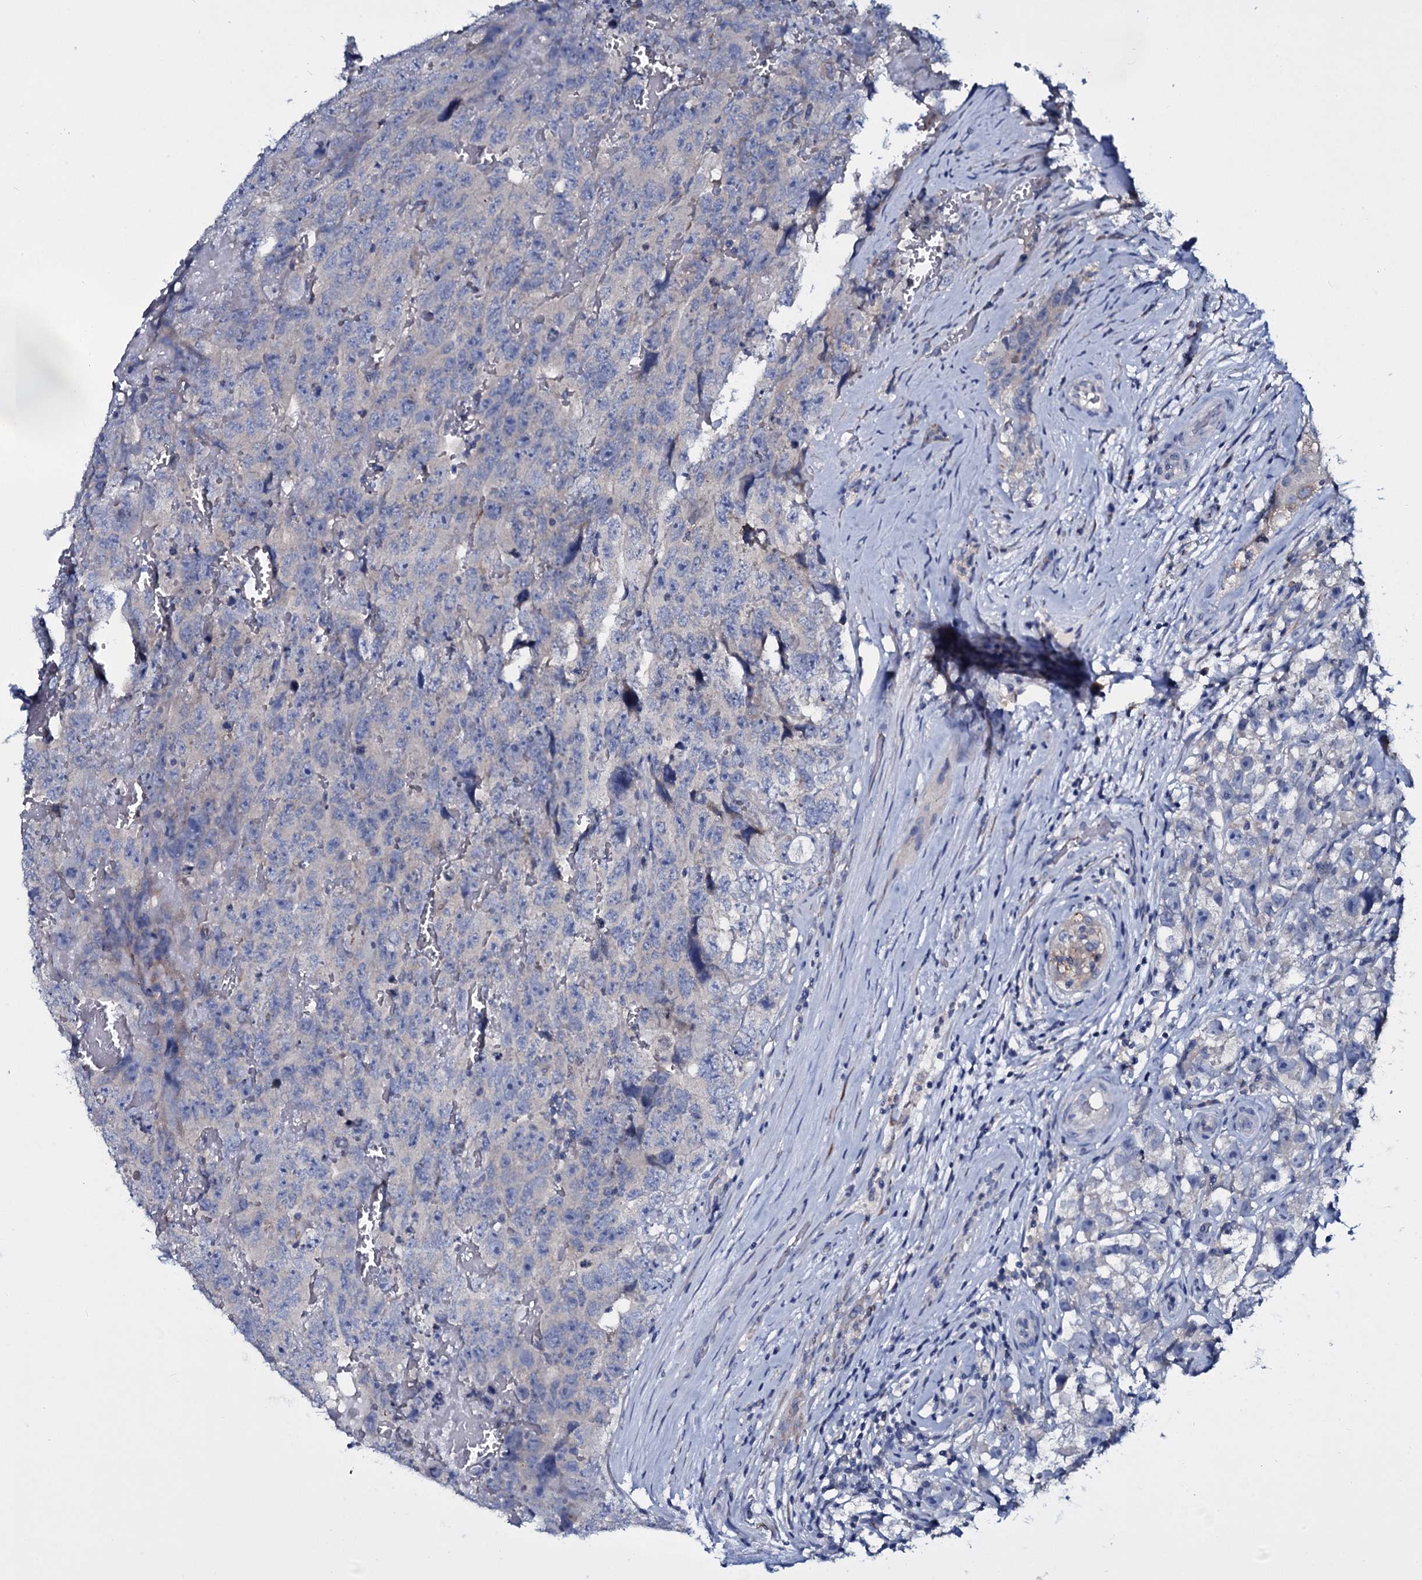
{"staining": {"intensity": "weak", "quantity": "<25%", "location": "cytoplasmic/membranous"}, "tissue": "testis cancer", "cell_type": "Tumor cells", "image_type": "cancer", "snomed": [{"axis": "morphology", "description": "Carcinoma, Embryonal, NOS"}, {"axis": "topography", "description": "Testis"}], "caption": "The image exhibits no staining of tumor cells in testis cancer. (Immunohistochemistry, brightfield microscopy, high magnification).", "gene": "TPGS2", "patient": {"sex": "male", "age": 45}}